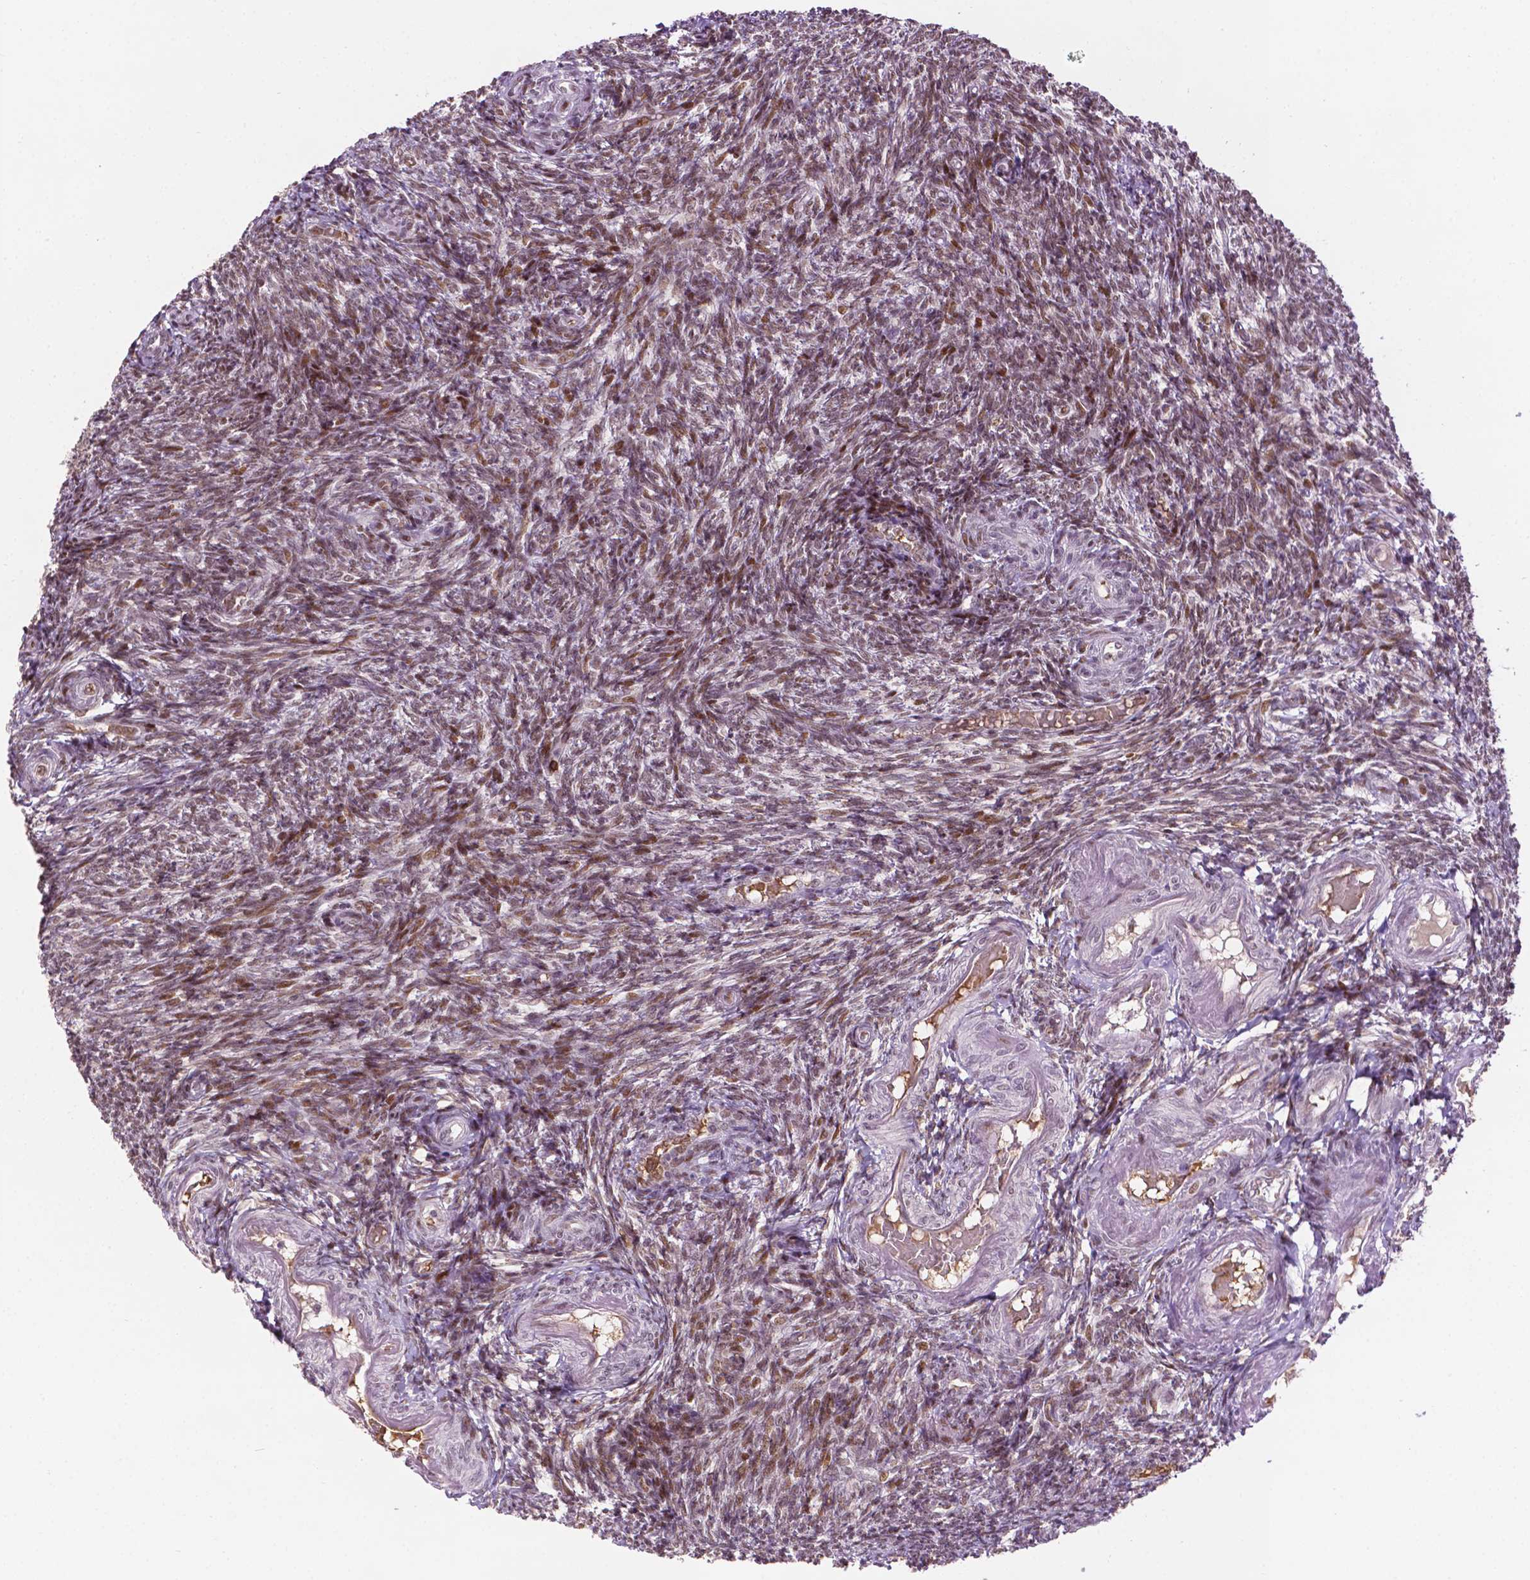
{"staining": {"intensity": "moderate", "quantity": ">75%", "location": "cytoplasmic/membranous,nuclear"}, "tissue": "ovary", "cell_type": "Follicle cells", "image_type": "normal", "snomed": [{"axis": "morphology", "description": "Normal tissue, NOS"}, {"axis": "topography", "description": "Ovary"}], "caption": "This image shows immunohistochemistry (IHC) staining of benign ovary, with medium moderate cytoplasmic/membranous,nuclear positivity in approximately >75% of follicle cells.", "gene": "ZNF41", "patient": {"sex": "female", "age": 39}}